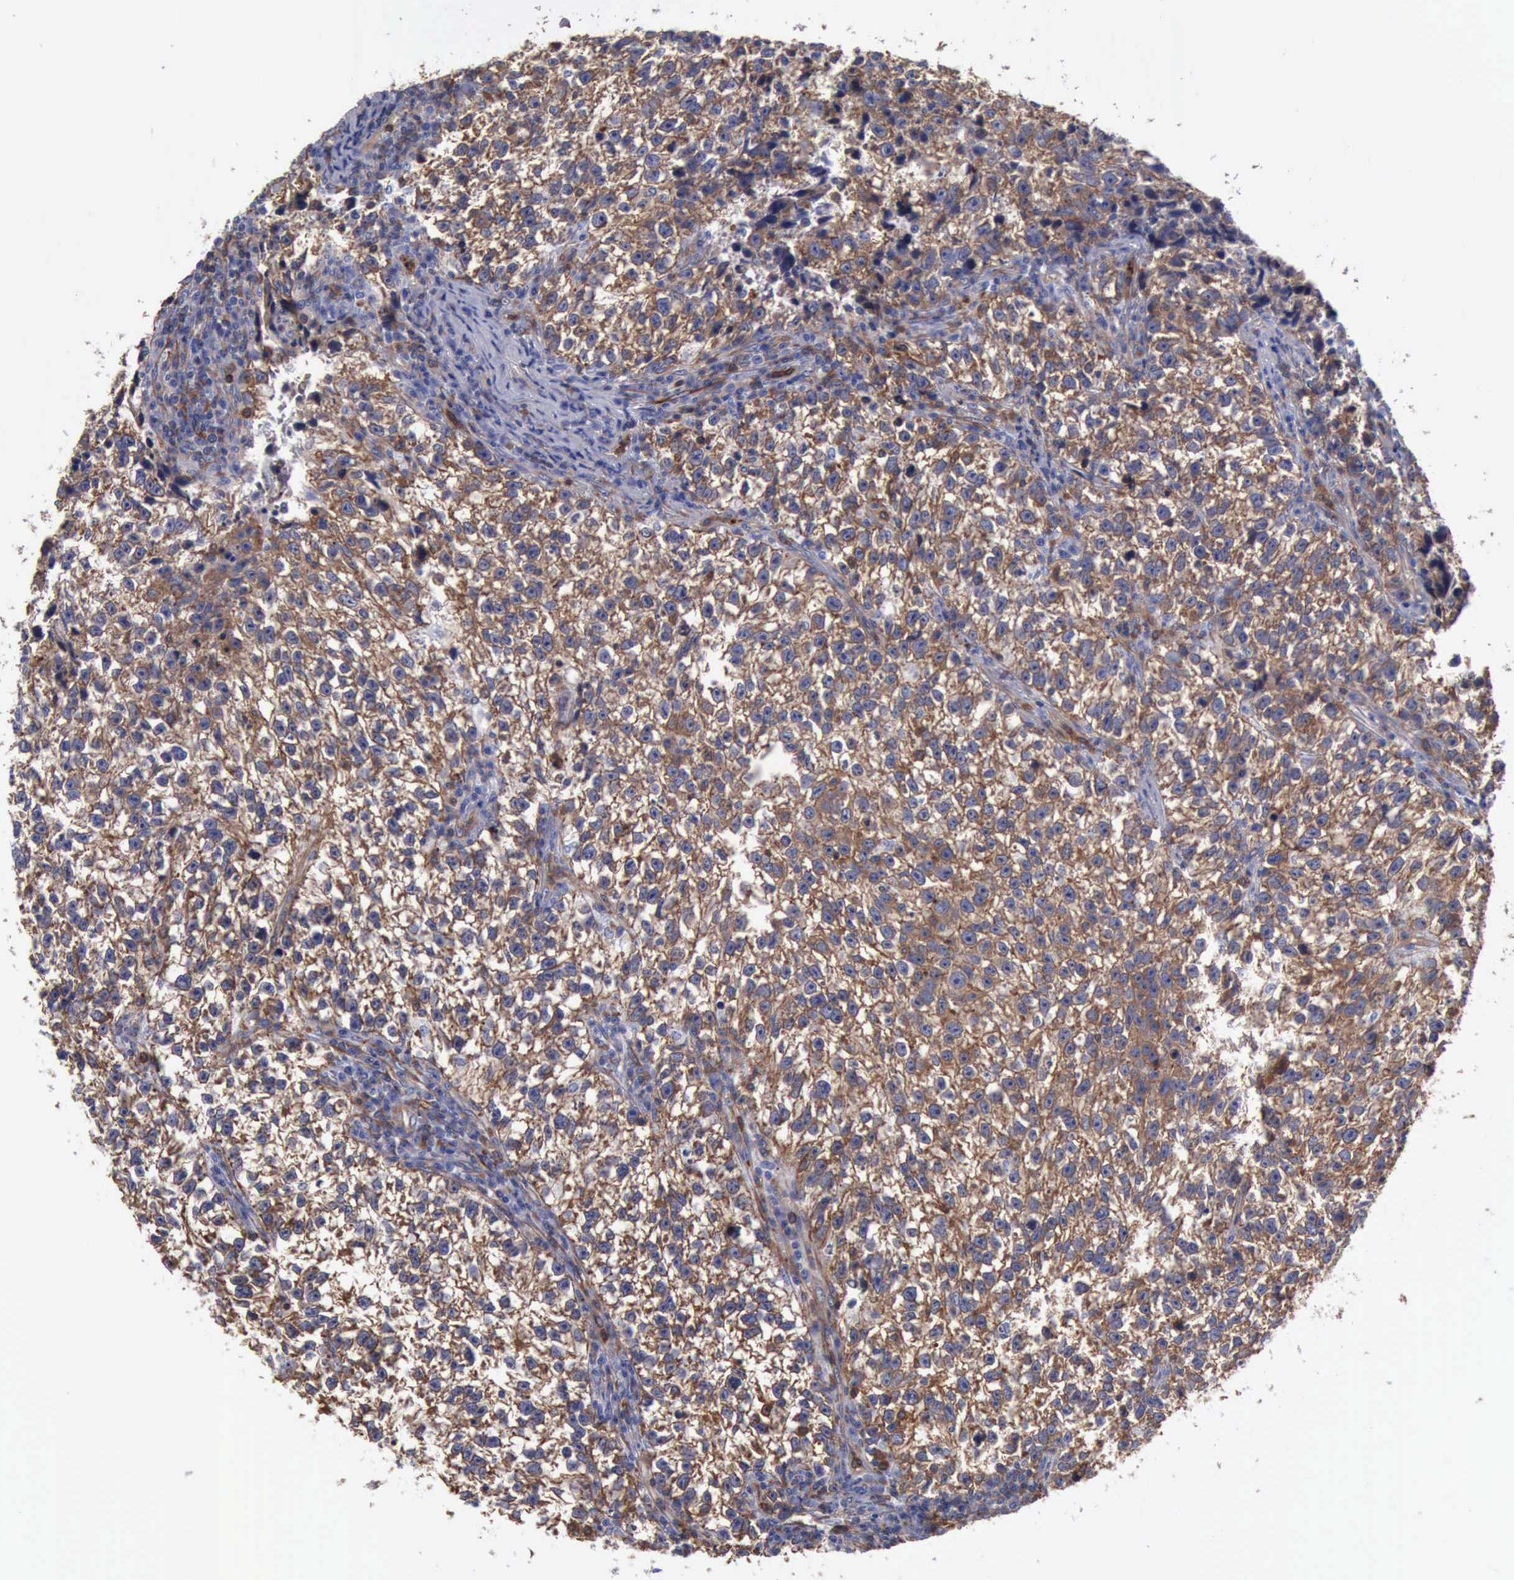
{"staining": {"intensity": "strong", "quantity": ">75%", "location": "cytoplasmic/membranous"}, "tissue": "testis cancer", "cell_type": "Tumor cells", "image_type": "cancer", "snomed": [{"axis": "morphology", "description": "Seminoma, NOS"}, {"axis": "topography", "description": "Testis"}], "caption": "Immunohistochemistry (DAB (3,3'-diaminobenzidine)) staining of human testis cancer shows strong cytoplasmic/membranous protein staining in approximately >75% of tumor cells. Nuclei are stained in blue.", "gene": "FLNA", "patient": {"sex": "male", "age": 38}}